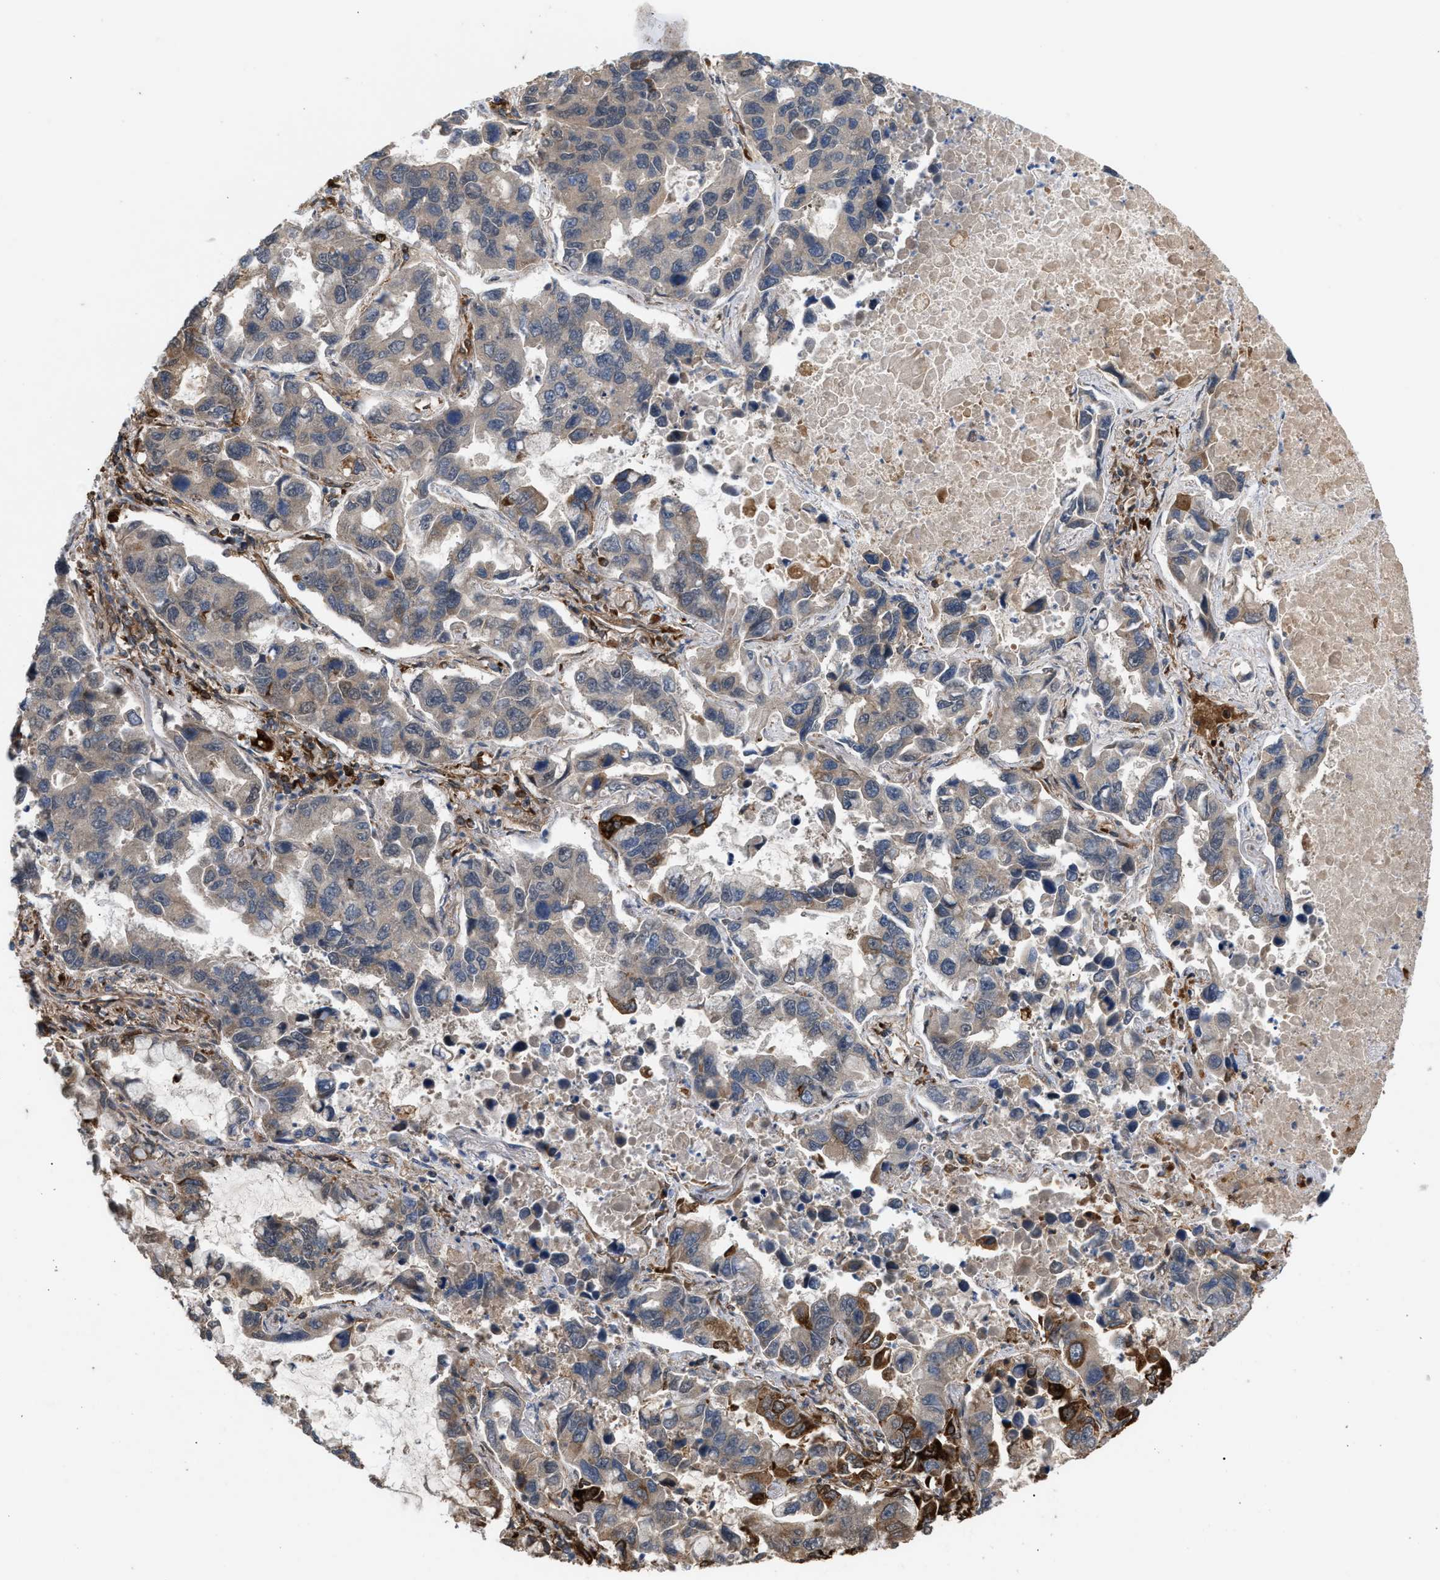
{"staining": {"intensity": "weak", "quantity": "25%-75%", "location": "cytoplasmic/membranous"}, "tissue": "lung cancer", "cell_type": "Tumor cells", "image_type": "cancer", "snomed": [{"axis": "morphology", "description": "Adenocarcinoma, NOS"}, {"axis": "topography", "description": "Lung"}], "caption": "Lung cancer stained for a protein (brown) reveals weak cytoplasmic/membranous positive positivity in approximately 25%-75% of tumor cells.", "gene": "GCC1", "patient": {"sex": "male", "age": 64}}